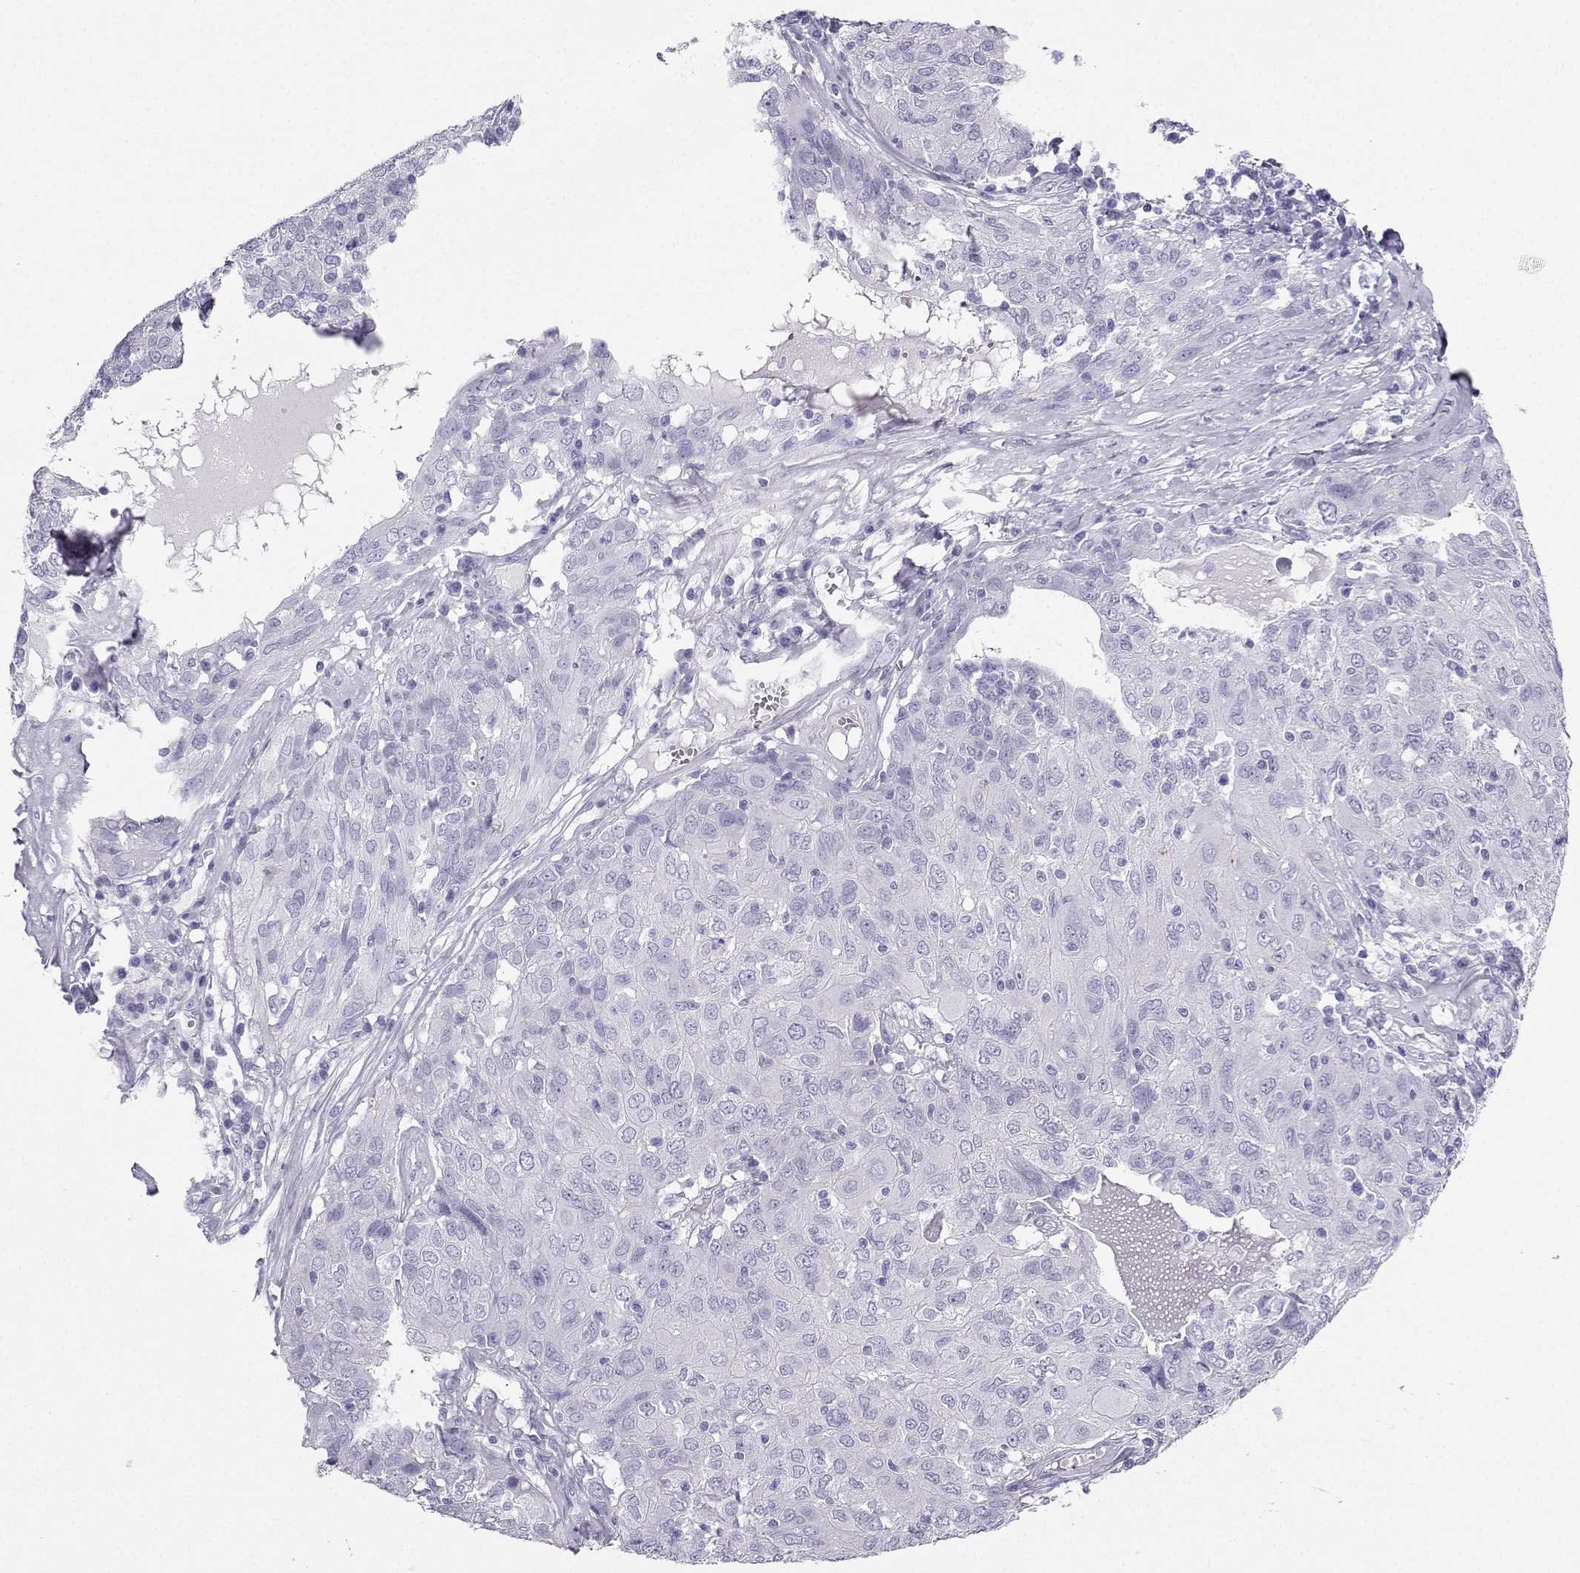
{"staining": {"intensity": "negative", "quantity": "none", "location": "none"}, "tissue": "ovarian cancer", "cell_type": "Tumor cells", "image_type": "cancer", "snomed": [{"axis": "morphology", "description": "Carcinoma, endometroid"}, {"axis": "topography", "description": "Ovary"}], "caption": "Human ovarian cancer stained for a protein using IHC shows no positivity in tumor cells.", "gene": "CD109", "patient": {"sex": "female", "age": 50}}